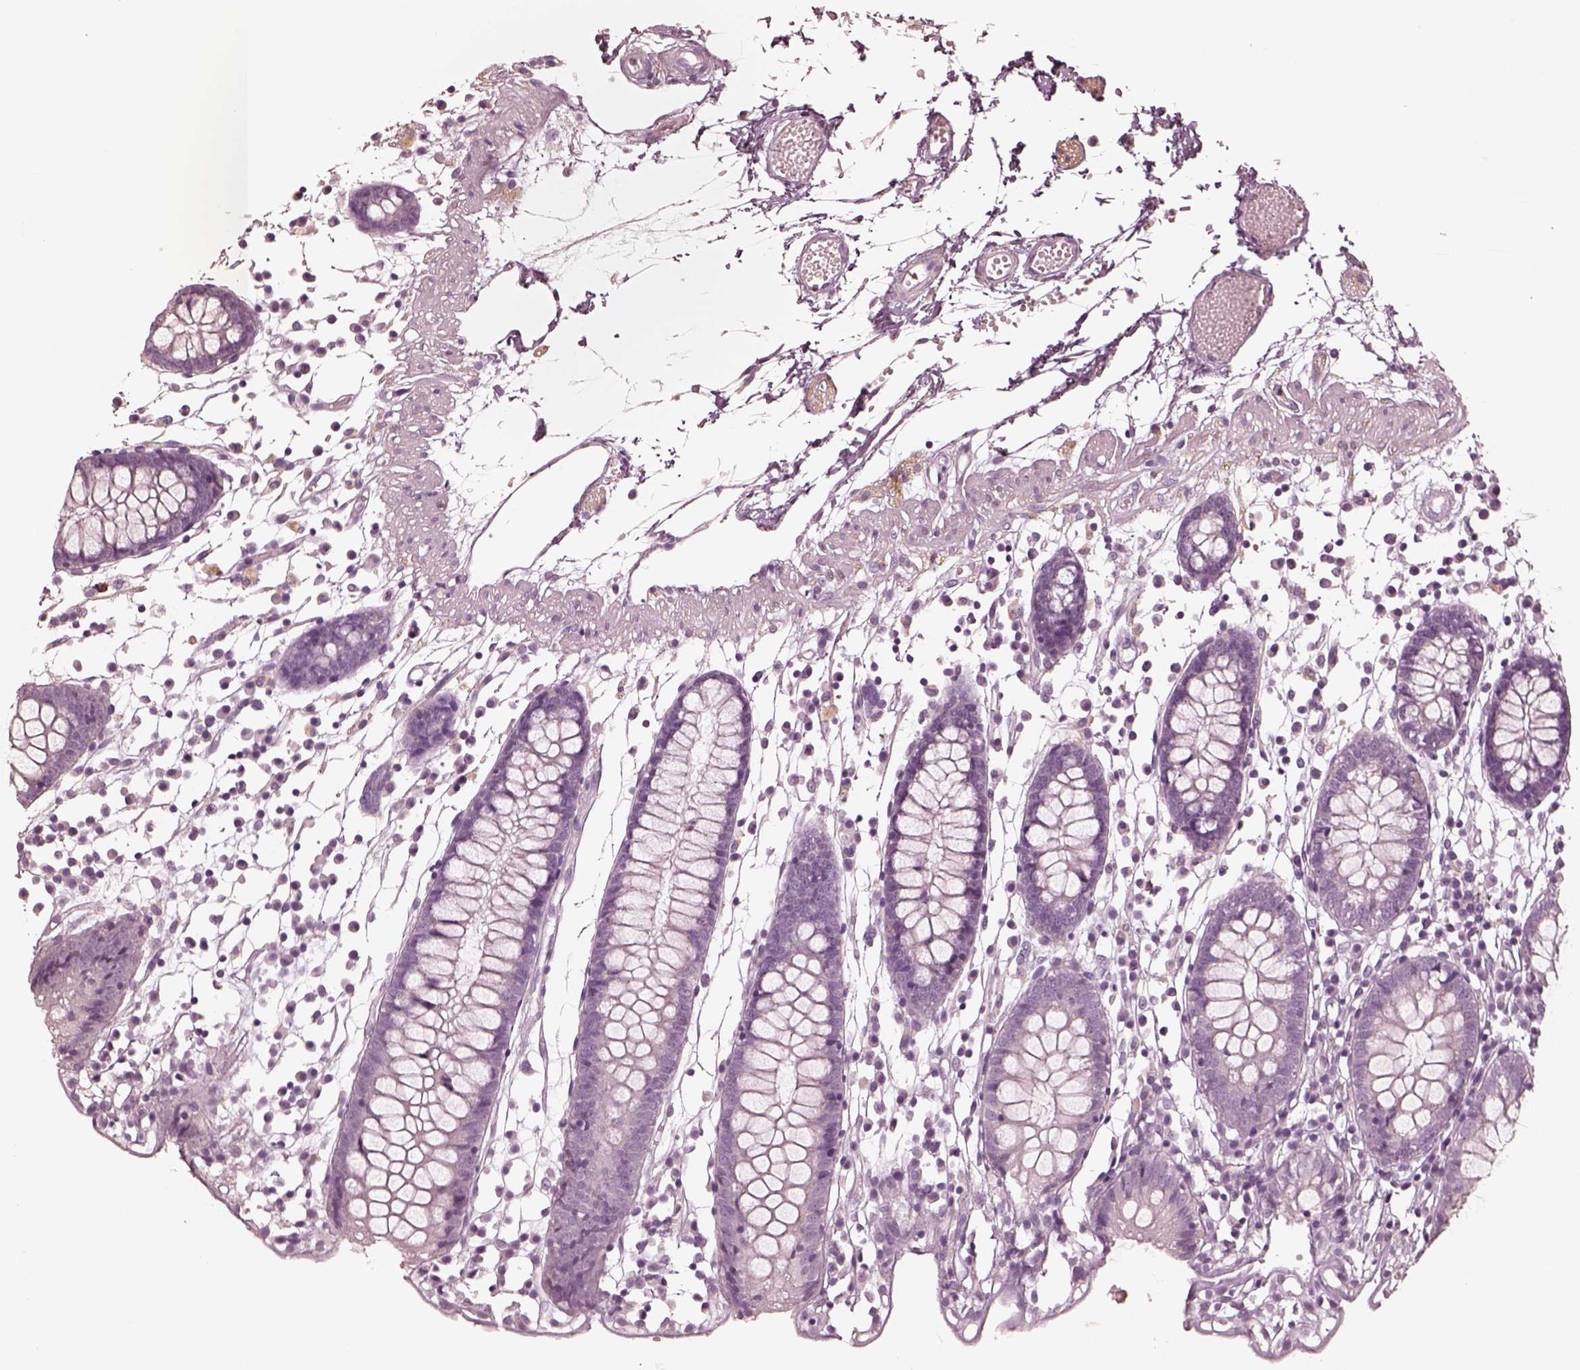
{"staining": {"intensity": "negative", "quantity": "none", "location": "none"}, "tissue": "colon", "cell_type": "Endothelial cells", "image_type": "normal", "snomed": [{"axis": "morphology", "description": "Normal tissue, NOS"}, {"axis": "morphology", "description": "Adenocarcinoma, NOS"}, {"axis": "topography", "description": "Colon"}], "caption": "This is an IHC photomicrograph of unremarkable colon. There is no positivity in endothelial cells.", "gene": "DNAAF9", "patient": {"sex": "male", "age": 83}}